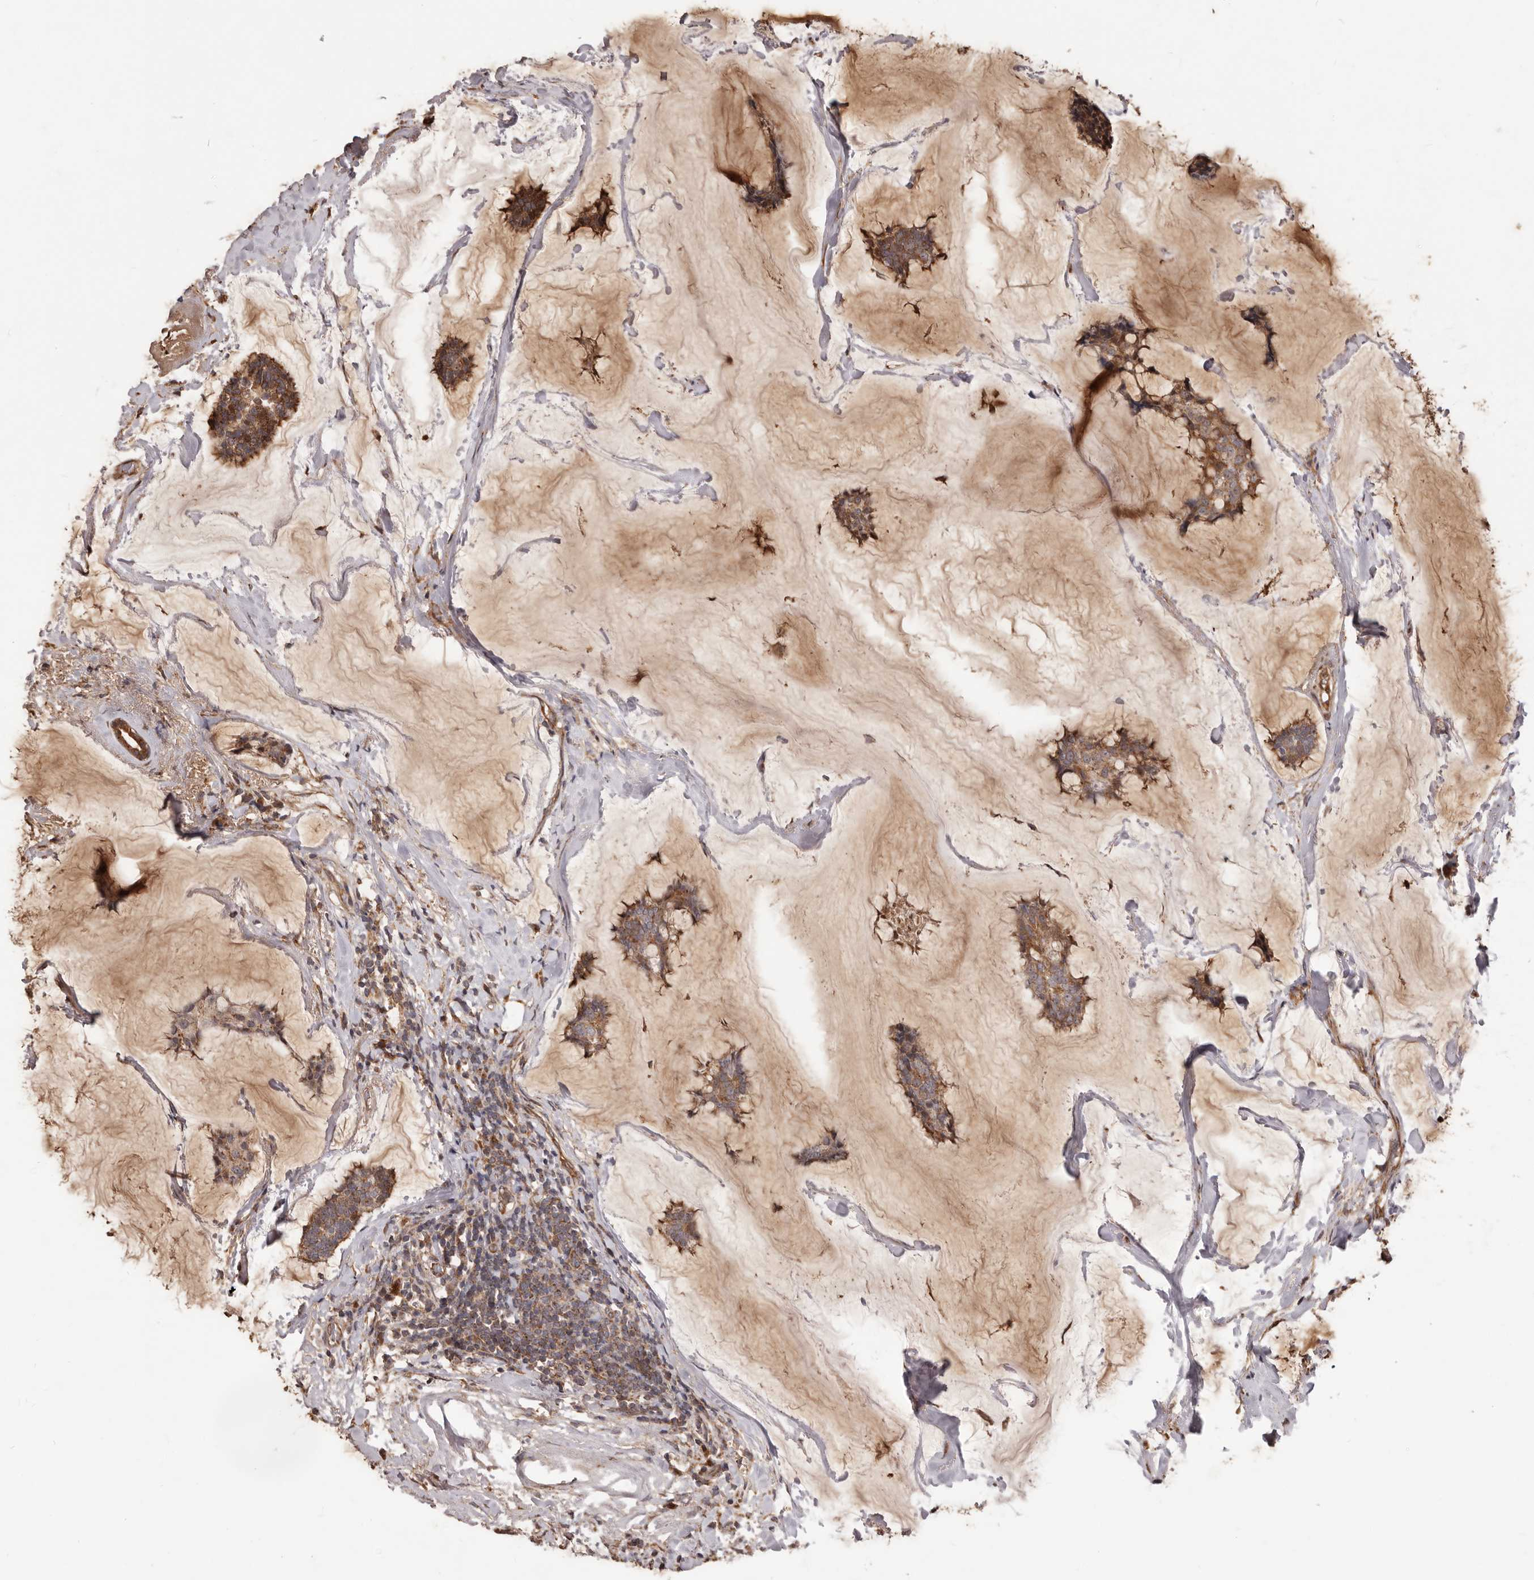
{"staining": {"intensity": "moderate", "quantity": ">75%", "location": "cytoplasmic/membranous"}, "tissue": "breast cancer", "cell_type": "Tumor cells", "image_type": "cancer", "snomed": [{"axis": "morphology", "description": "Duct carcinoma"}, {"axis": "topography", "description": "Breast"}], "caption": "Breast infiltrating ductal carcinoma stained with a protein marker exhibits moderate staining in tumor cells.", "gene": "MTO1", "patient": {"sex": "female", "age": 93}}